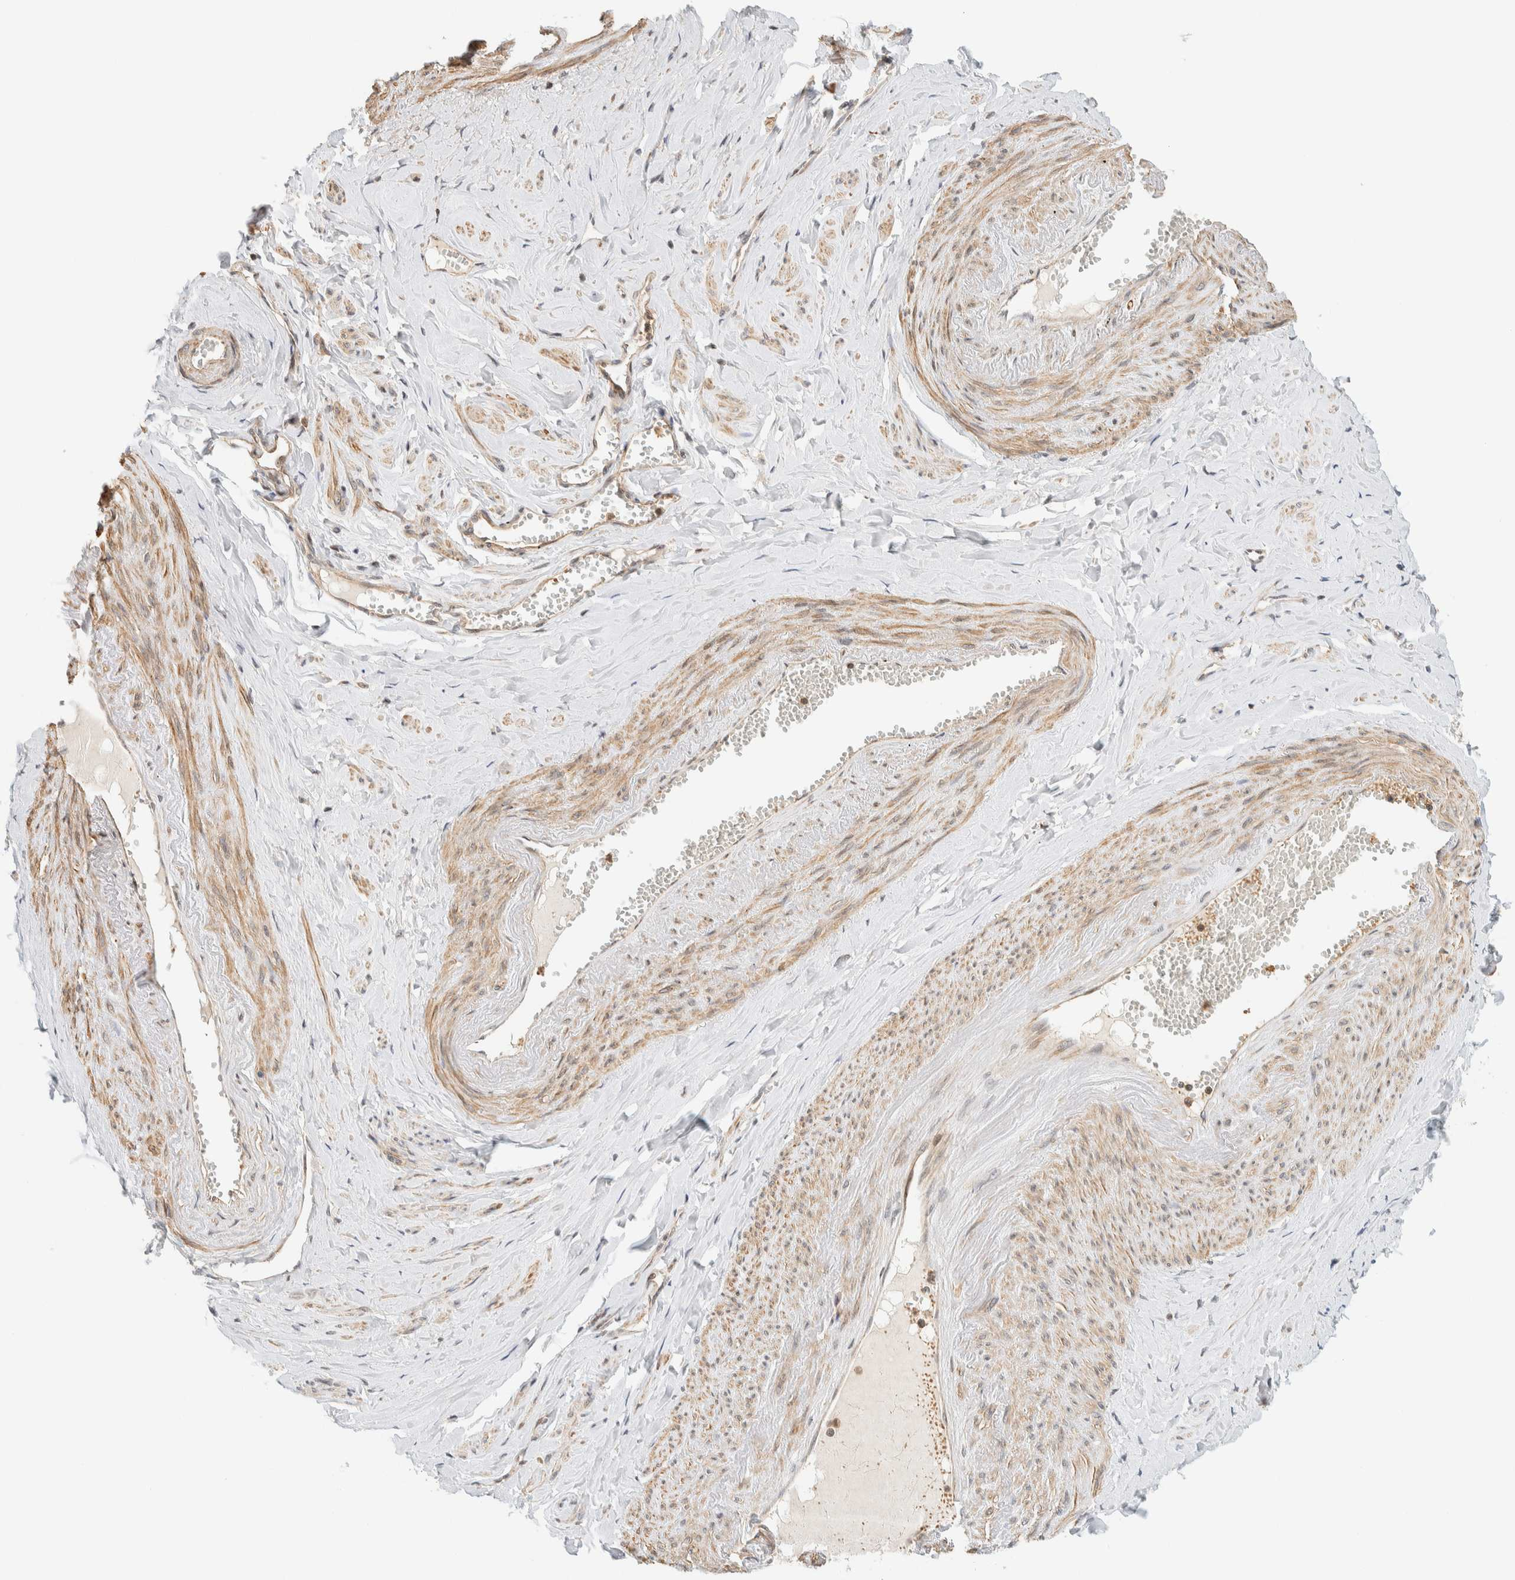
{"staining": {"intensity": "negative", "quantity": "none", "location": "none"}, "tissue": "adipose tissue", "cell_type": "Adipocytes", "image_type": "normal", "snomed": [{"axis": "morphology", "description": "Normal tissue, NOS"}, {"axis": "topography", "description": "Vascular tissue"}, {"axis": "topography", "description": "Fallopian tube"}, {"axis": "topography", "description": "Ovary"}], "caption": "IHC photomicrograph of normal adipose tissue: adipose tissue stained with DAB (3,3'-diaminobenzidine) displays no significant protein staining in adipocytes.", "gene": "ARFGEF1", "patient": {"sex": "female", "age": 67}}